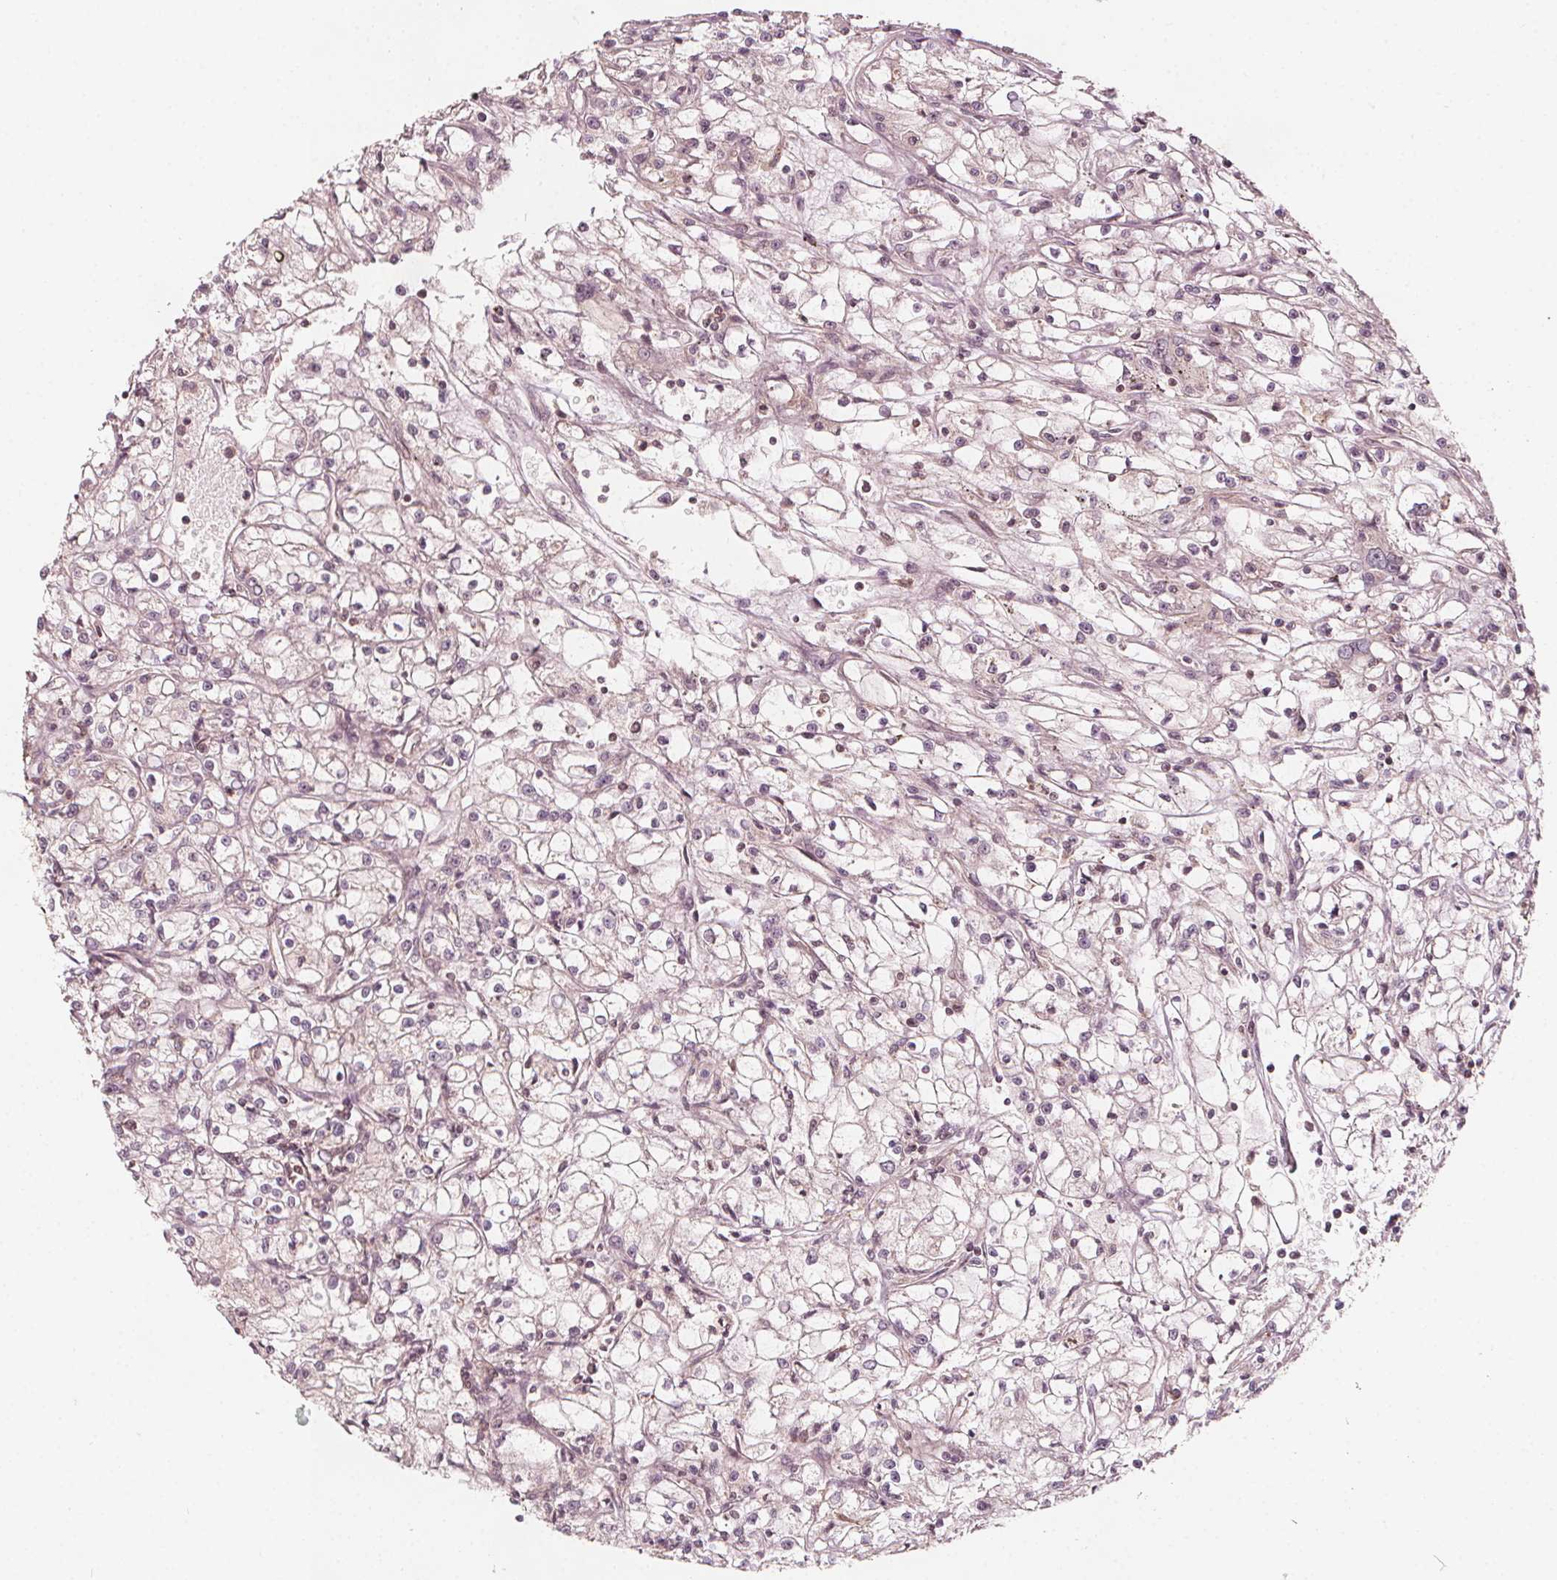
{"staining": {"intensity": "weak", "quantity": "25%-75%", "location": "cytoplasmic/membranous"}, "tissue": "renal cancer", "cell_type": "Tumor cells", "image_type": "cancer", "snomed": [{"axis": "morphology", "description": "Adenocarcinoma, NOS"}, {"axis": "topography", "description": "Kidney"}], "caption": "A brown stain shows weak cytoplasmic/membranous positivity of a protein in renal adenocarcinoma tumor cells.", "gene": "AIP", "patient": {"sex": "female", "age": 59}}